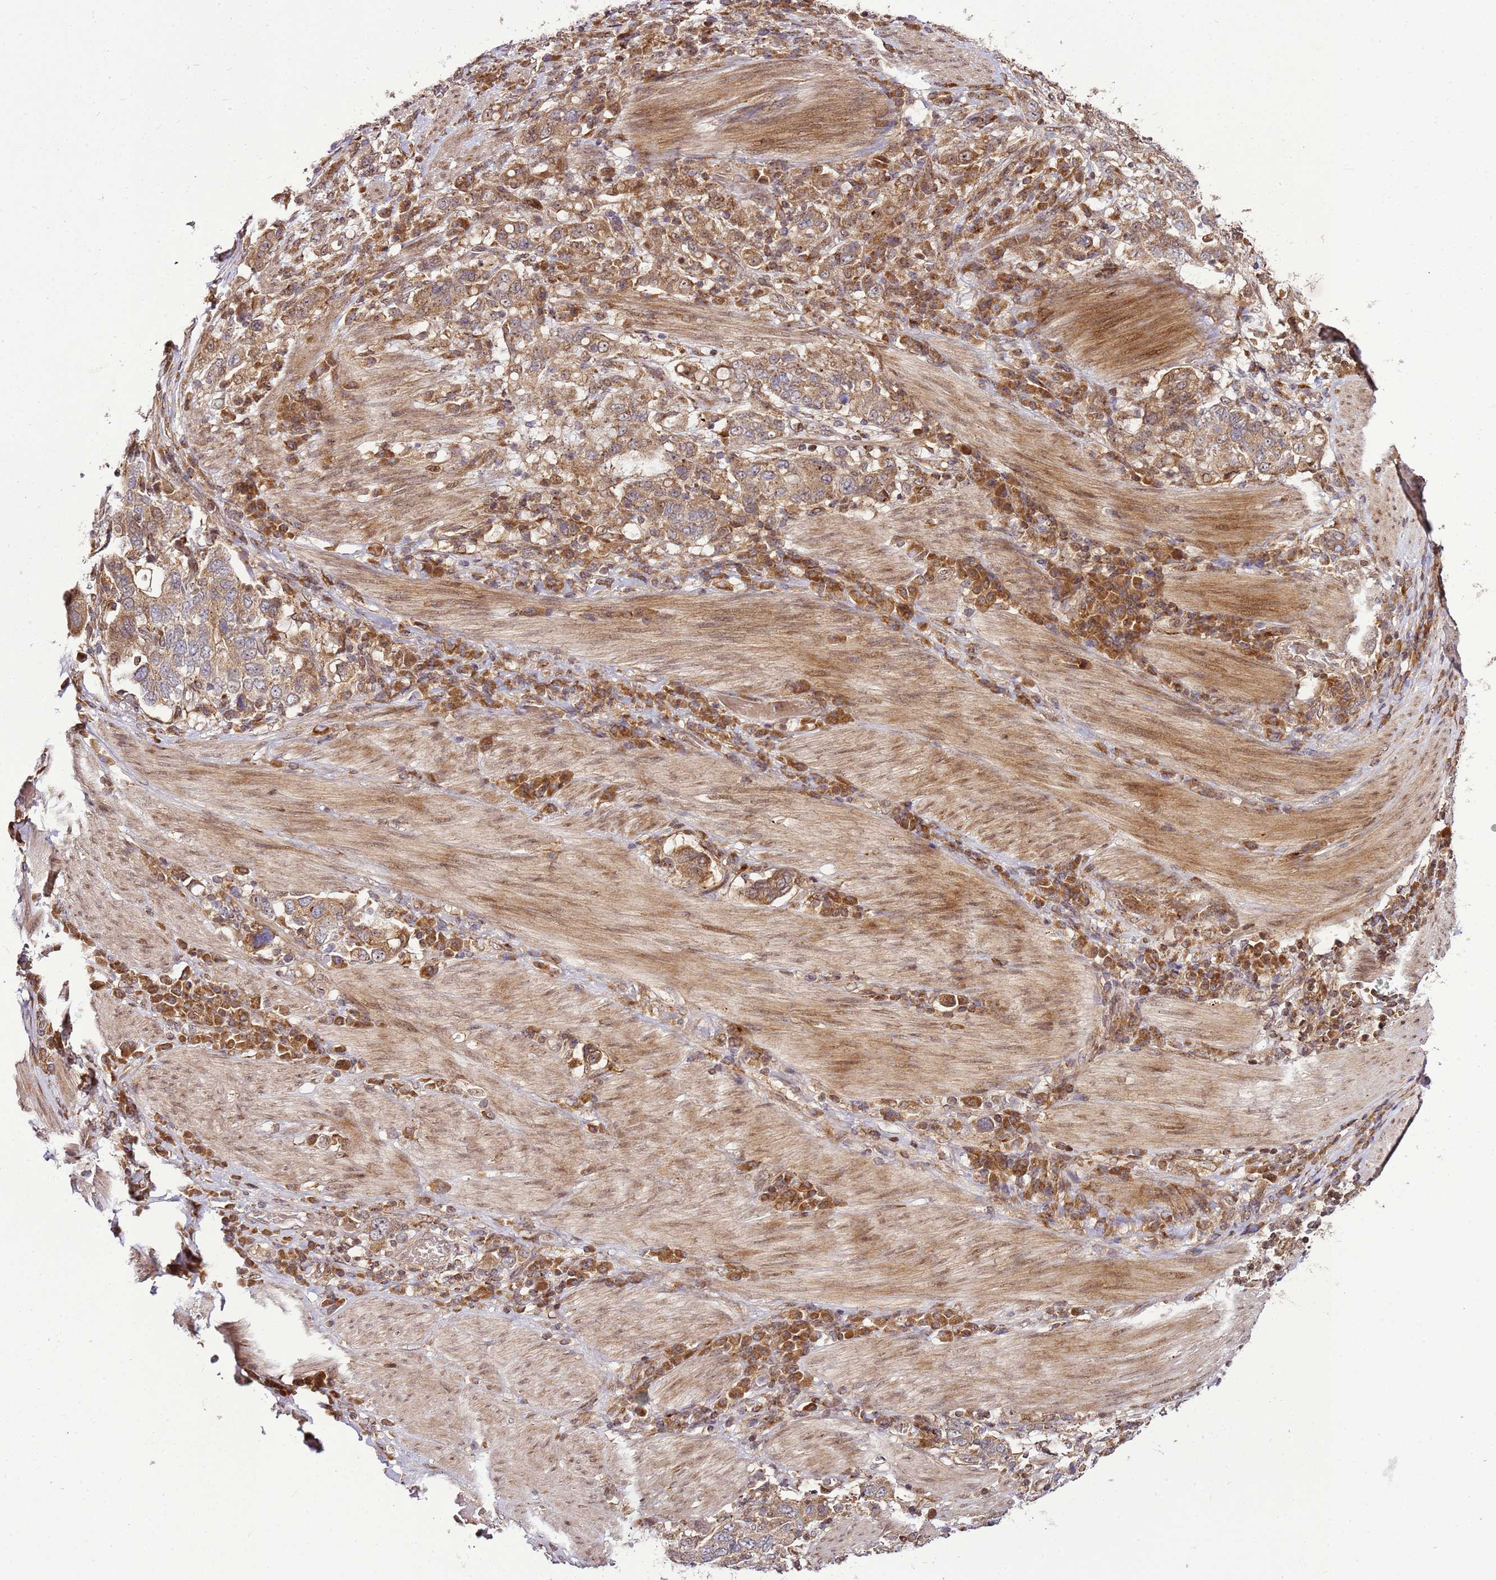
{"staining": {"intensity": "moderate", "quantity": ">75%", "location": "cytoplasmic/membranous"}, "tissue": "stomach cancer", "cell_type": "Tumor cells", "image_type": "cancer", "snomed": [{"axis": "morphology", "description": "Adenocarcinoma, NOS"}, {"axis": "topography", "description": "Stomach, upper"}, {"axis": "topography", "description": "Stomach"}], "caption": "Brown immunohistochemical staining in human stomach adenocarcinoma shows moderate cytoplasmic/membranous positivity in about >75% of tumor cells. The protein is stained brown, and the nuclei are stained in blue (DAB IHC with brightfield microscopy, high magnification).", "gene": "RASA3", "patient": {"sex": "male", "age": 62}}